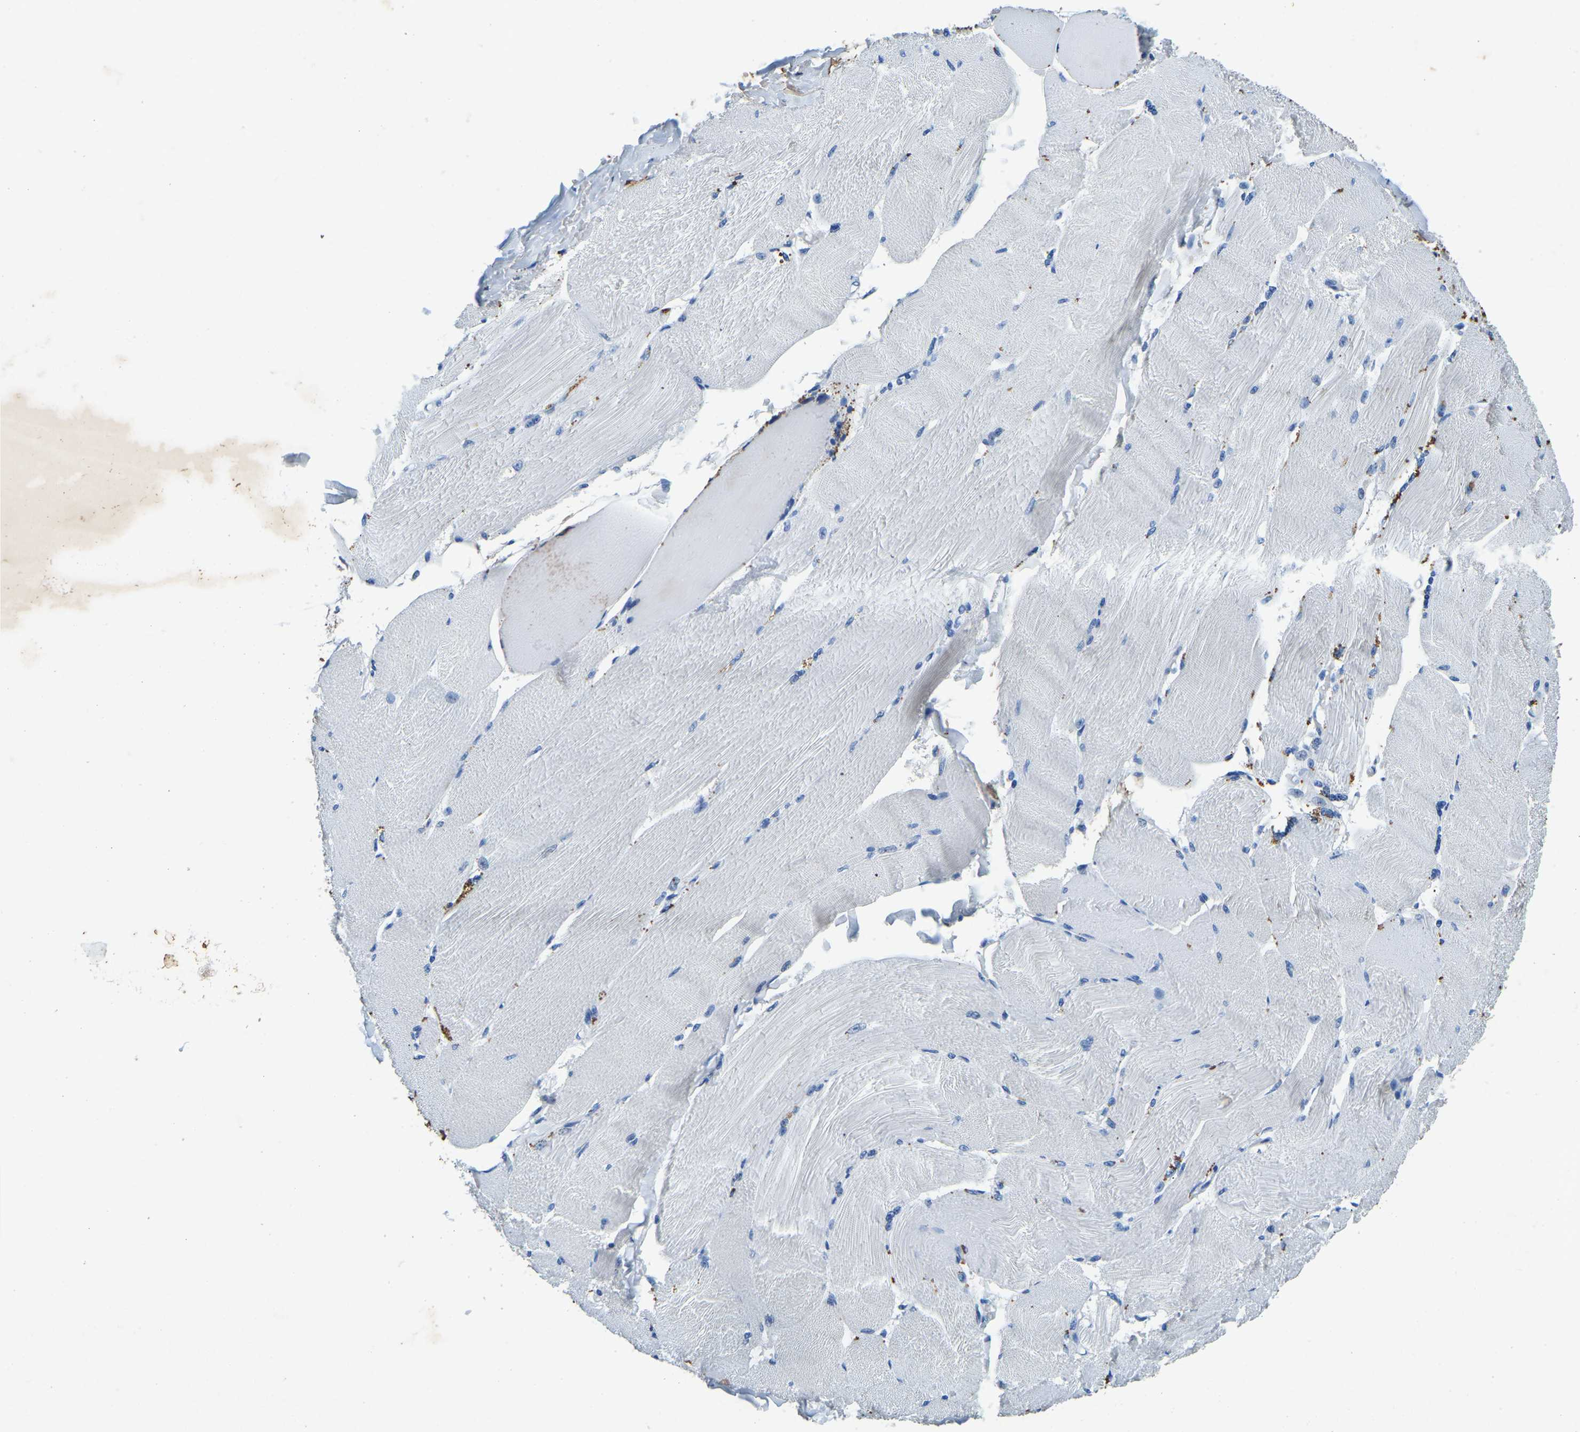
{"staining": {"intensity": "negative", "quantity": "none", "location": "none"}, "tissue": "skeletal muscle", "cell_type": "Myocytes", "image_type": "normal", "snomed": [{"axis": "morphology", "description": "Normal tissue, NOS"}, {"axis": "topography", "description": "Skin"}, {"axis": "topography", "description": "Skeletal muscle"}], "caption": "Myocytes are negative for protein expression in unremarkable human skeletal muscle. (DAB (3,3'-diaminobenzidine) immunohistochemistry visualized using brightfield microscopy, high magnification).", "gene": "UBN2", "patient": {"sex": "male", "age": 83}}